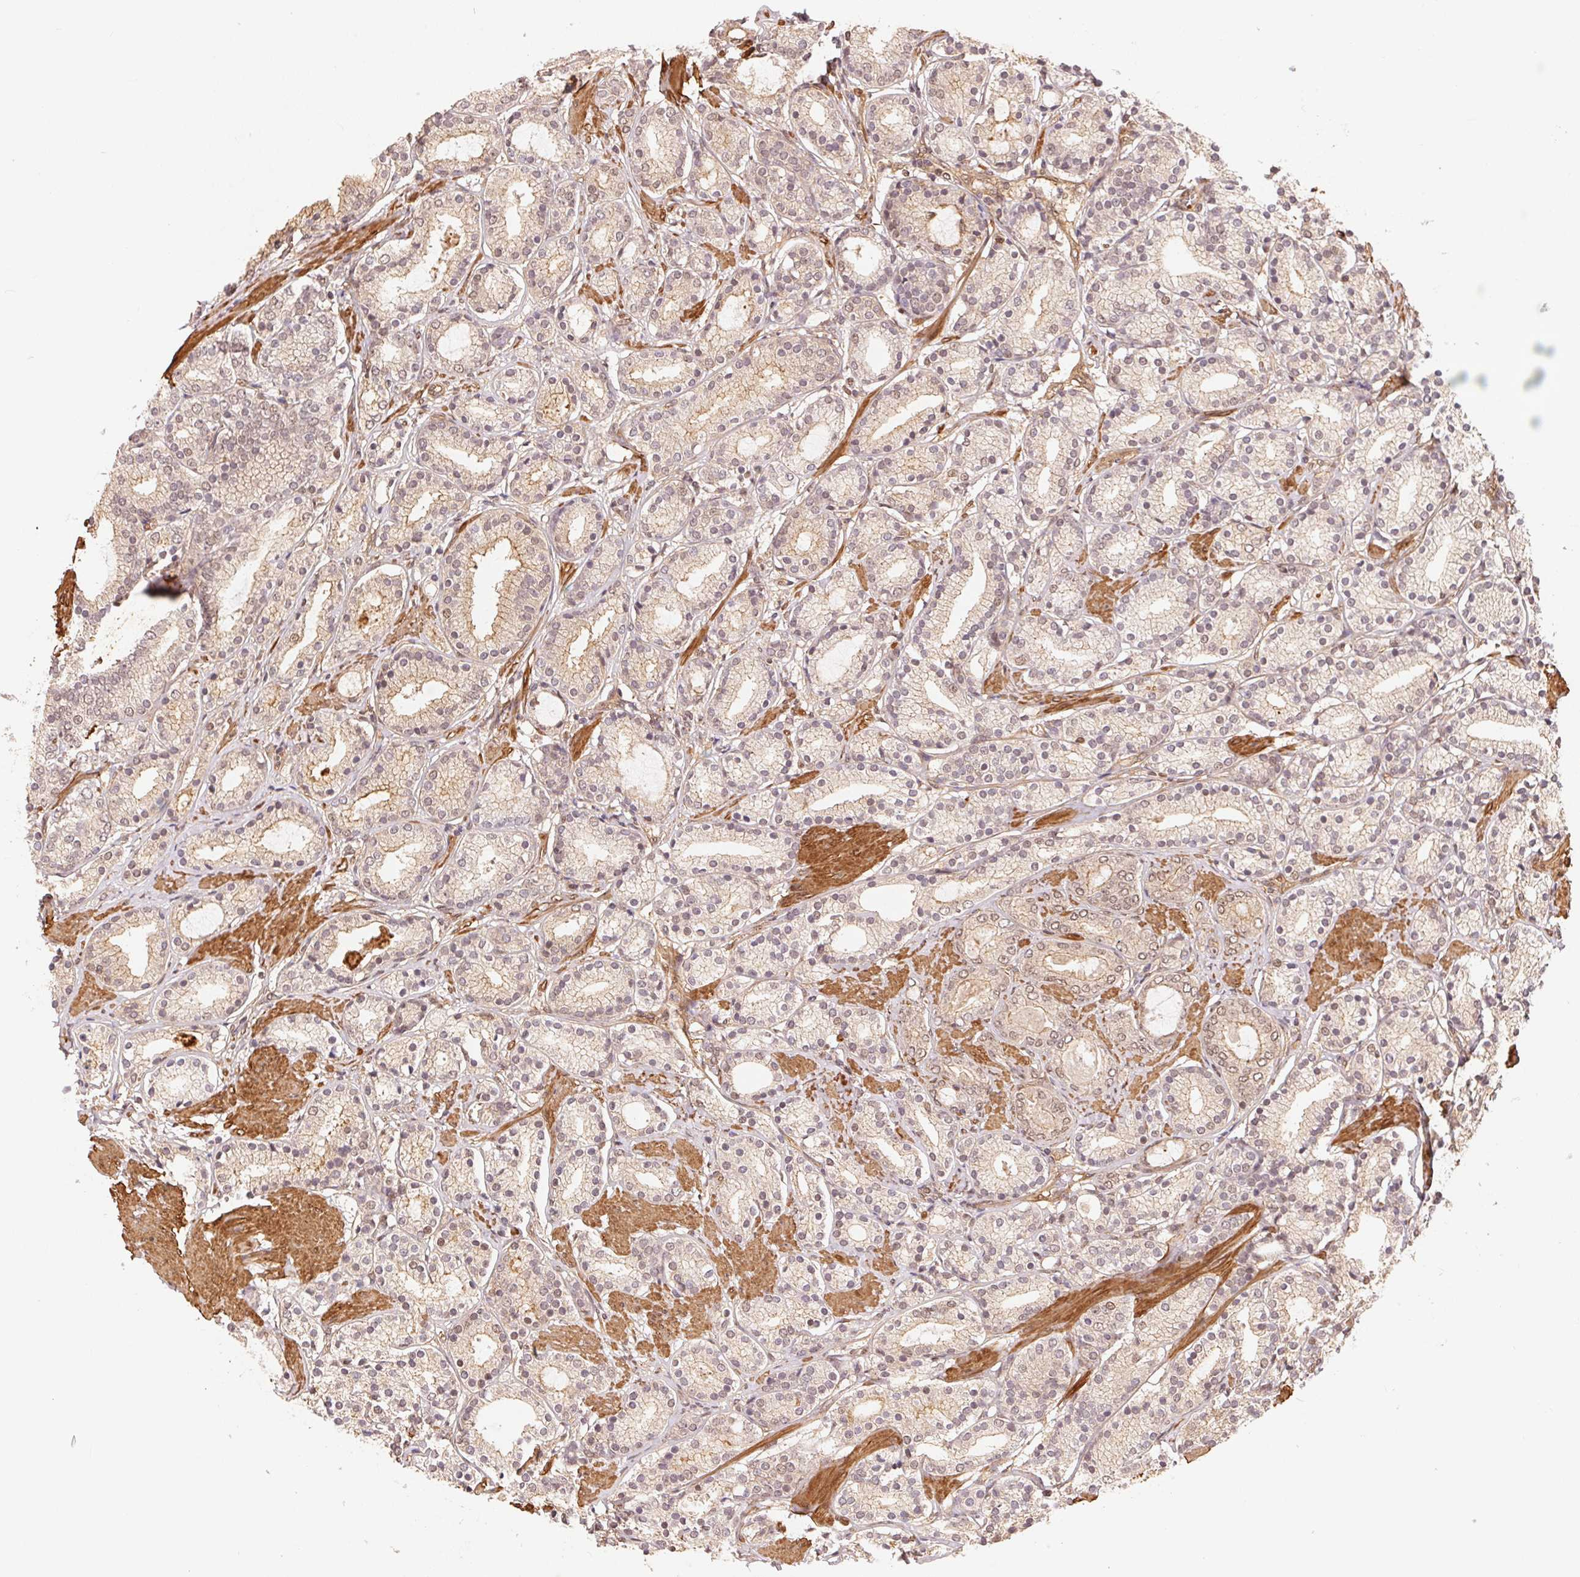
{"staining": {"intensity": "negative", "quantity": "none", "location": "none"}, "tissue": "prostate cancer", "cell_type": "Tumor cells", "image_type": "cancer", "snomed": [{"axis": "morphology", "description": "Adenocarcinoma, High grade"}, {"axis": "topography", "description": "Prostate"}], "caption": "This is an IHC image of human prostate high-grade adenocarcinoma. There is no staining in tumor cells.", "gene": "TNIP2", "patient": {"sex": "male", "age": 63}}